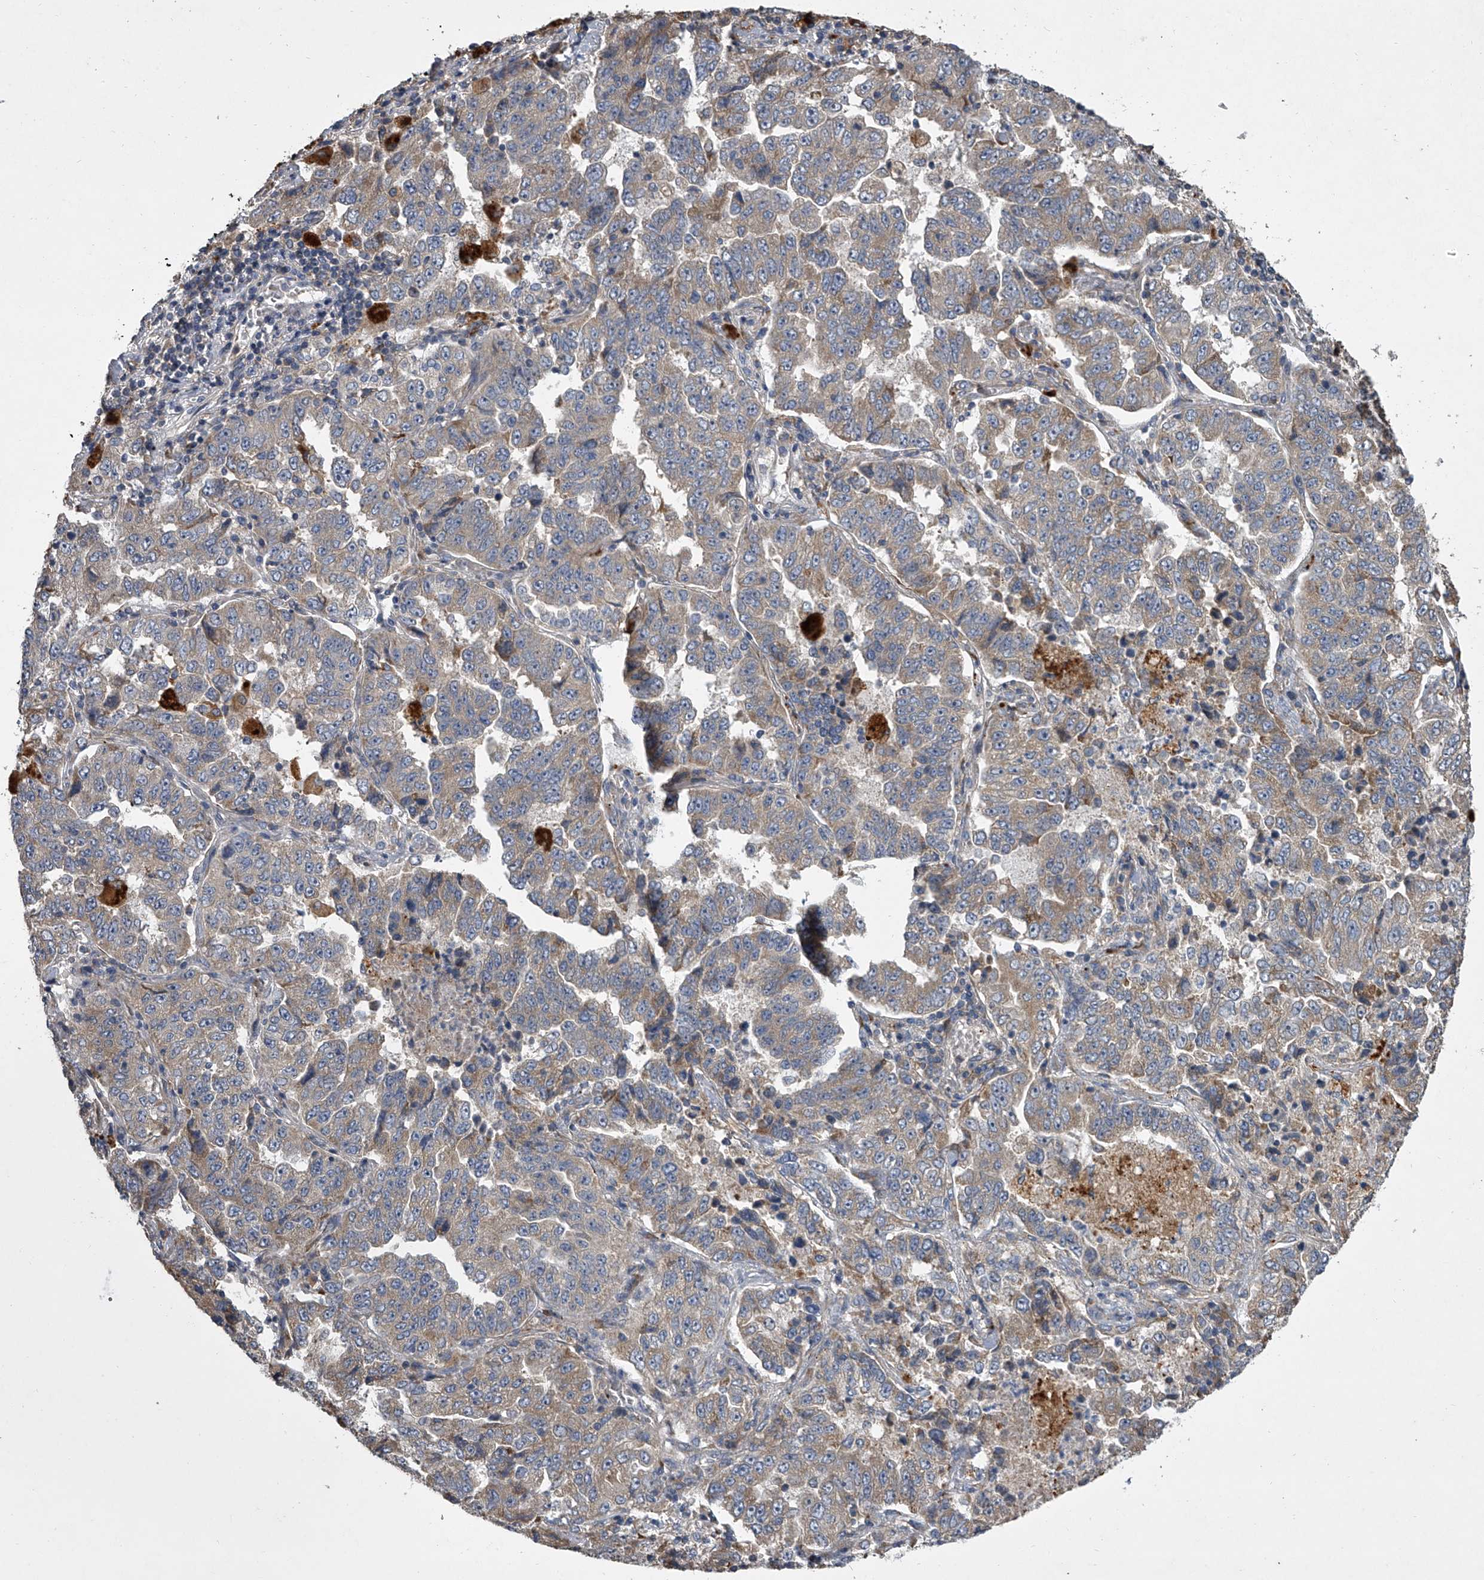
{"staining": {"intensity": "moderate", "quantity": ">75%", "location": "cytoplasmic/membranous"}, "tissue": "lung cancer", "cell_type": "Tumor cells", "image_type": "cancer", "snomed": [{"axis": "morphology", "description": "Adenocarcinoma, NOS"}, {"axis": "topography", "description": "Lung"}], "caption": "Immunohistochemistry micrograph of lung adenocarcinoma stained for a protein (brown), which displays medium levels of moderate cytoplasmic/membranous expression in about >75% of tumor cells.", "gene": "DOCK9", "patient": {"sex": "female", "age": 51}}